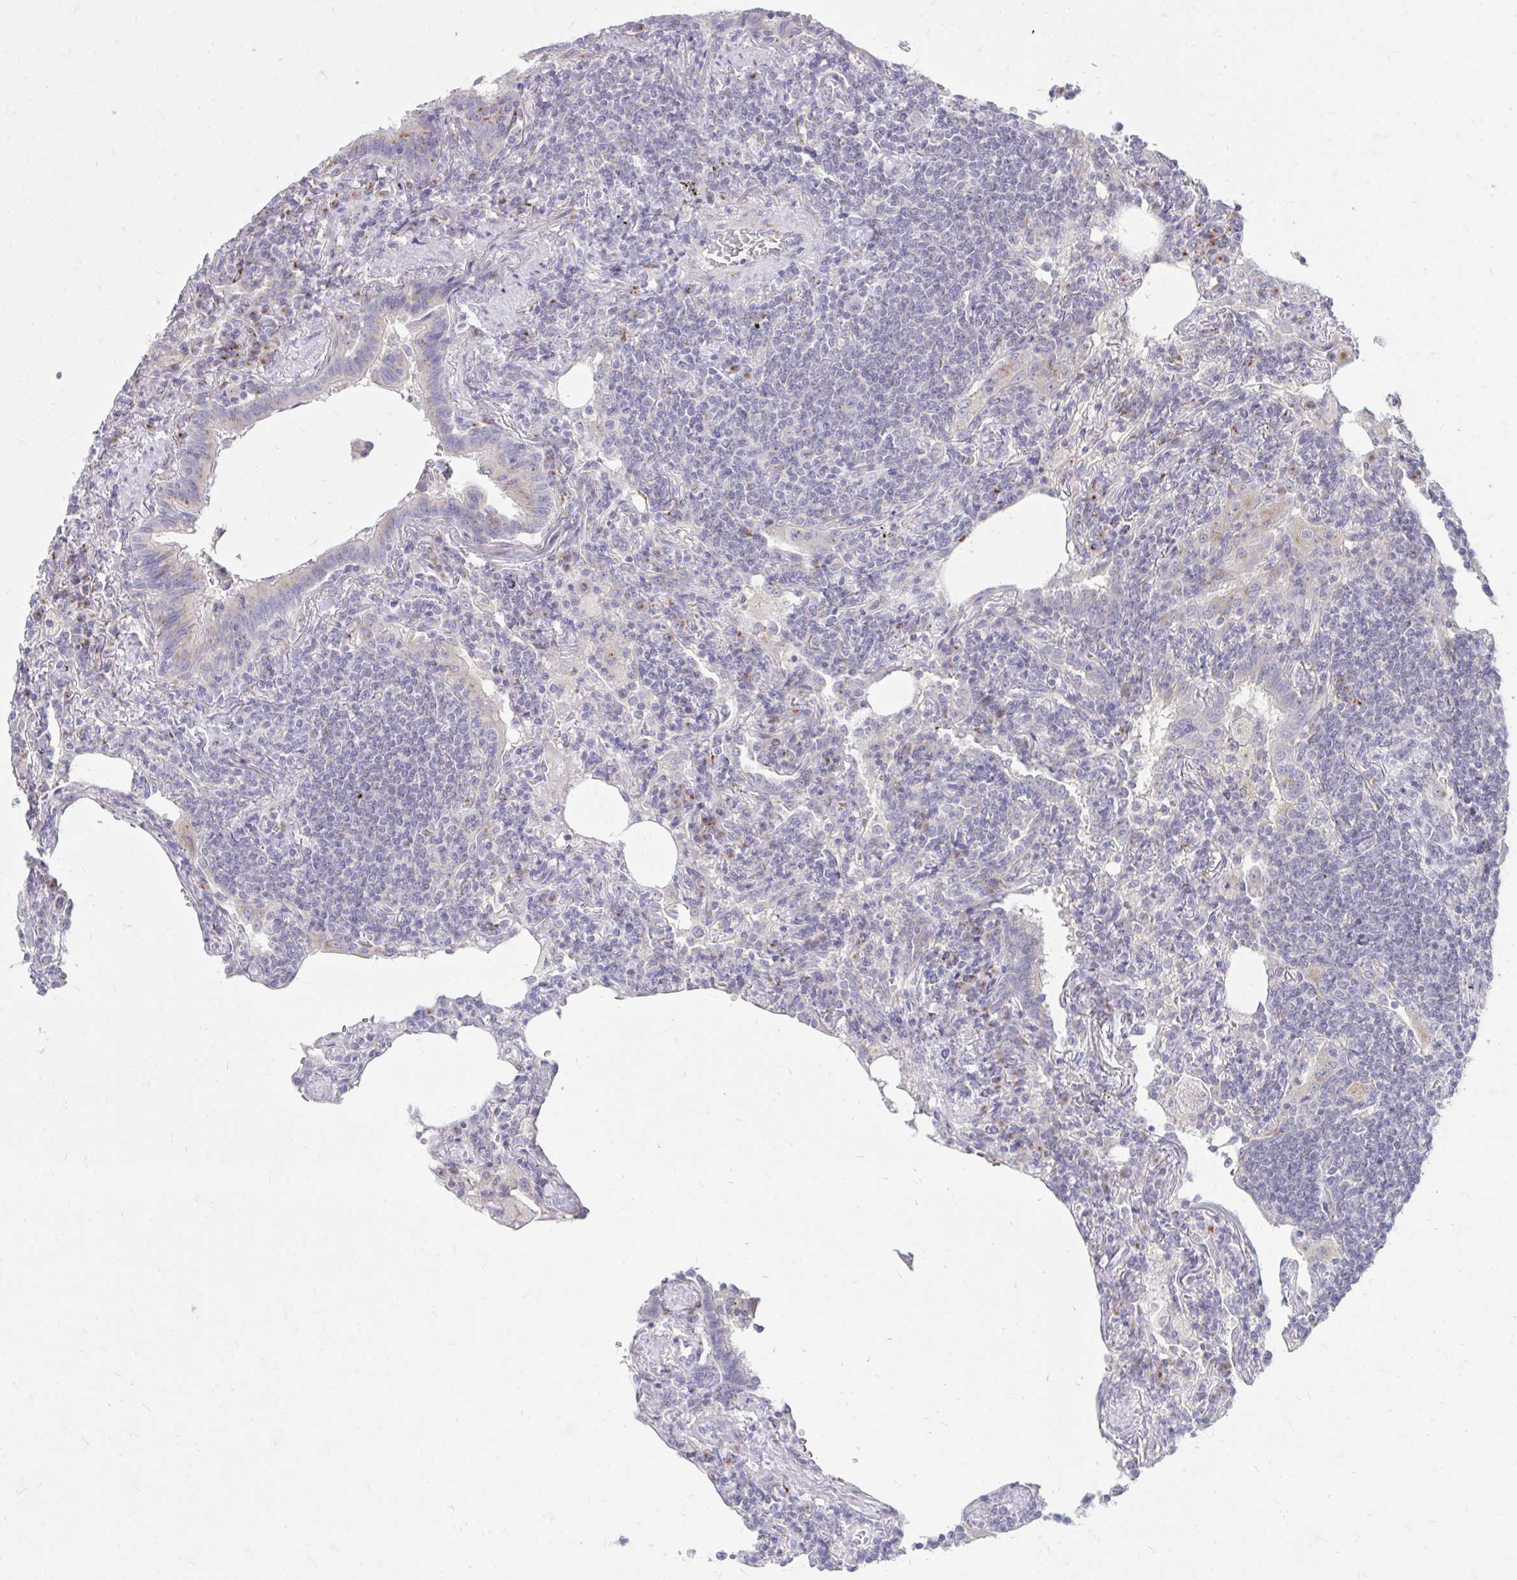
{"staining": {"intensity": "negative", "quantity": "none", "location": "none"}, "tissue": "lymphoma", "cell_type": "Tumor cells", "image_type": "cancer", "snomed": [{"axis": "morphology", "description": "Malignant lymphoma, non-Hodgkin's type, Low grade"}, {"axis": "topography", "description": "Lung"}], "caption": "This is an IHC photomicrograph of lymphoma. There is no positivity in tumor cells.", "gene": "RAB6B", "patient": {"sex": "female", "age": 71}}